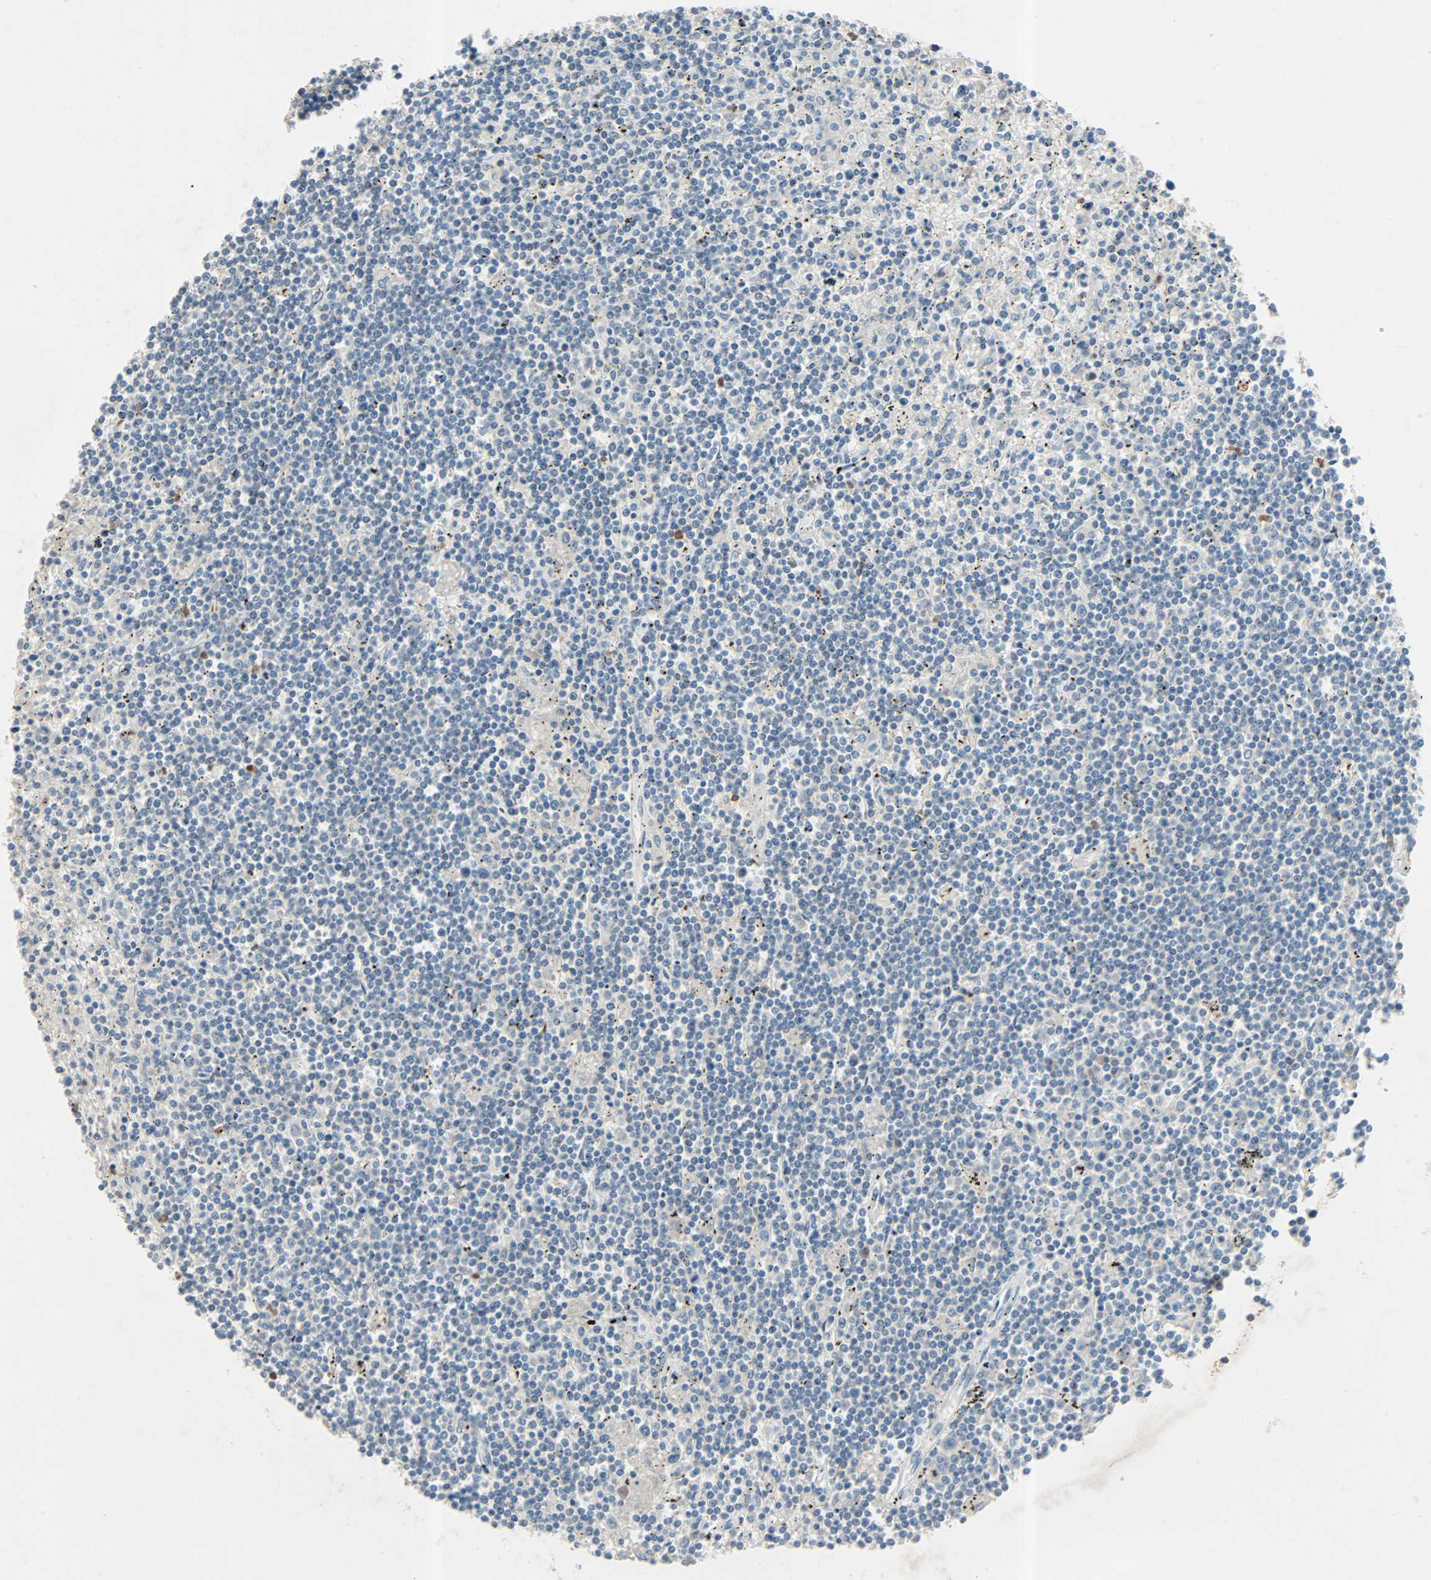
{"staining": {"intensity": "negative", "quantity": "none", "location": "none"}, "tissue": "lymphoma", "cell_type": "Tumor cells", "image_type": "cancer", "snomed": [{"axis": "morphology", "description": "Malignant lymphoma, non-Hodgkin's type, Low grade"}, {"axis": "topography", "description": "Spleen"}], "caption": "A micrograph of lymphoma stained for a protein shows no brown staining in tumor cells. (DAB (3,3'-diaminobenzidine) IHC visualized using brightfield microscopy, high magnification).", "gene": "PCDHB2", "patient": {"sex": "male", "age": 76}}